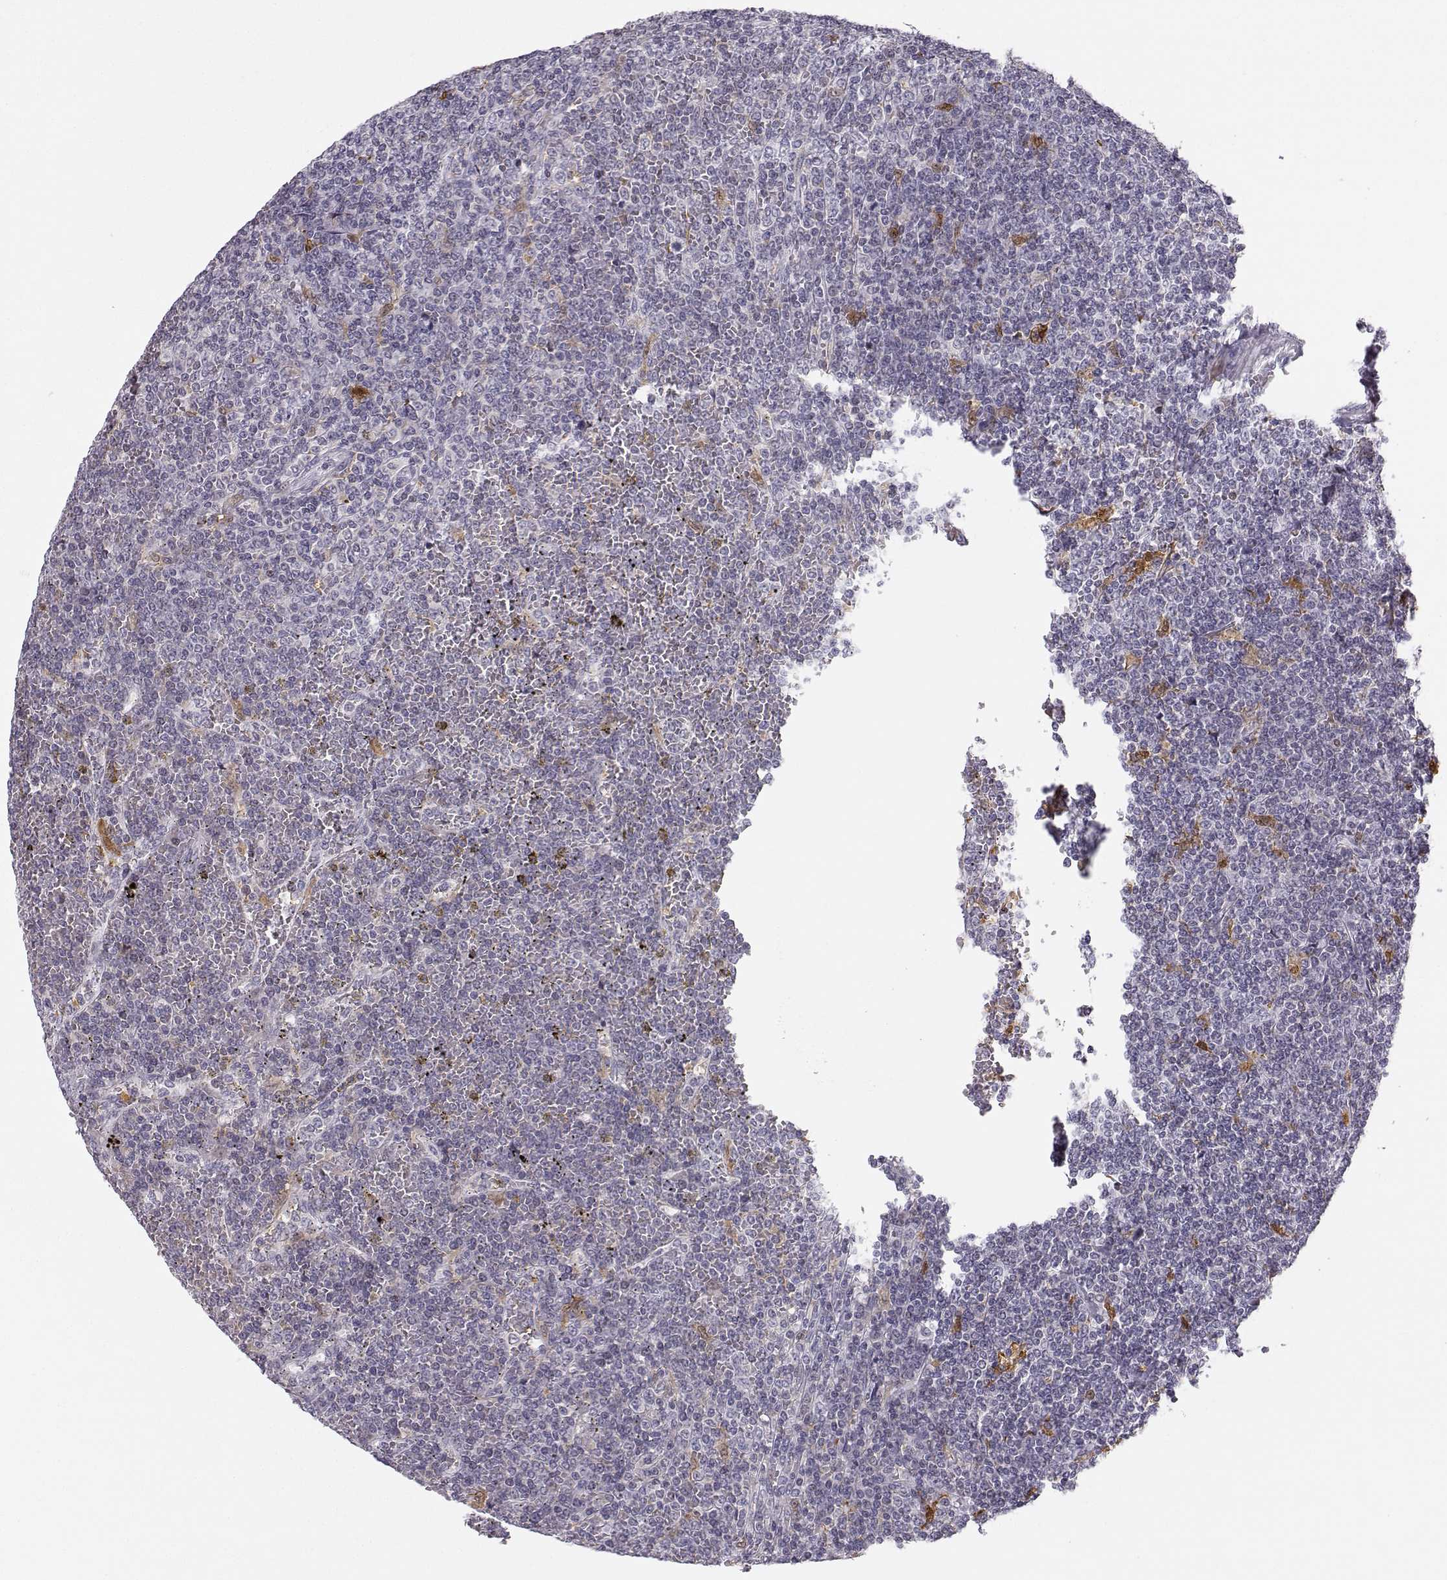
{"staining": {"intensity": "negative", "quantity": "none", "location": "none"}, "tissue": "lymphoma", "cell_type": "Tumor cells", "image_type": "cancer", "snomed": [{"axis": "morphology", "description": "Malignant lymphoma, non-Hodgkin's type, Low grade"}, {"axis": "topography", "description": "Spleen"}], "caption": "High power microscopy micrograph of an immunohistochemistry (IHC) image of lymphoma, revealing no significant expression in tumor cells.", "gene": "HTR7", "patient": {"sex": "female", "age": 19}}